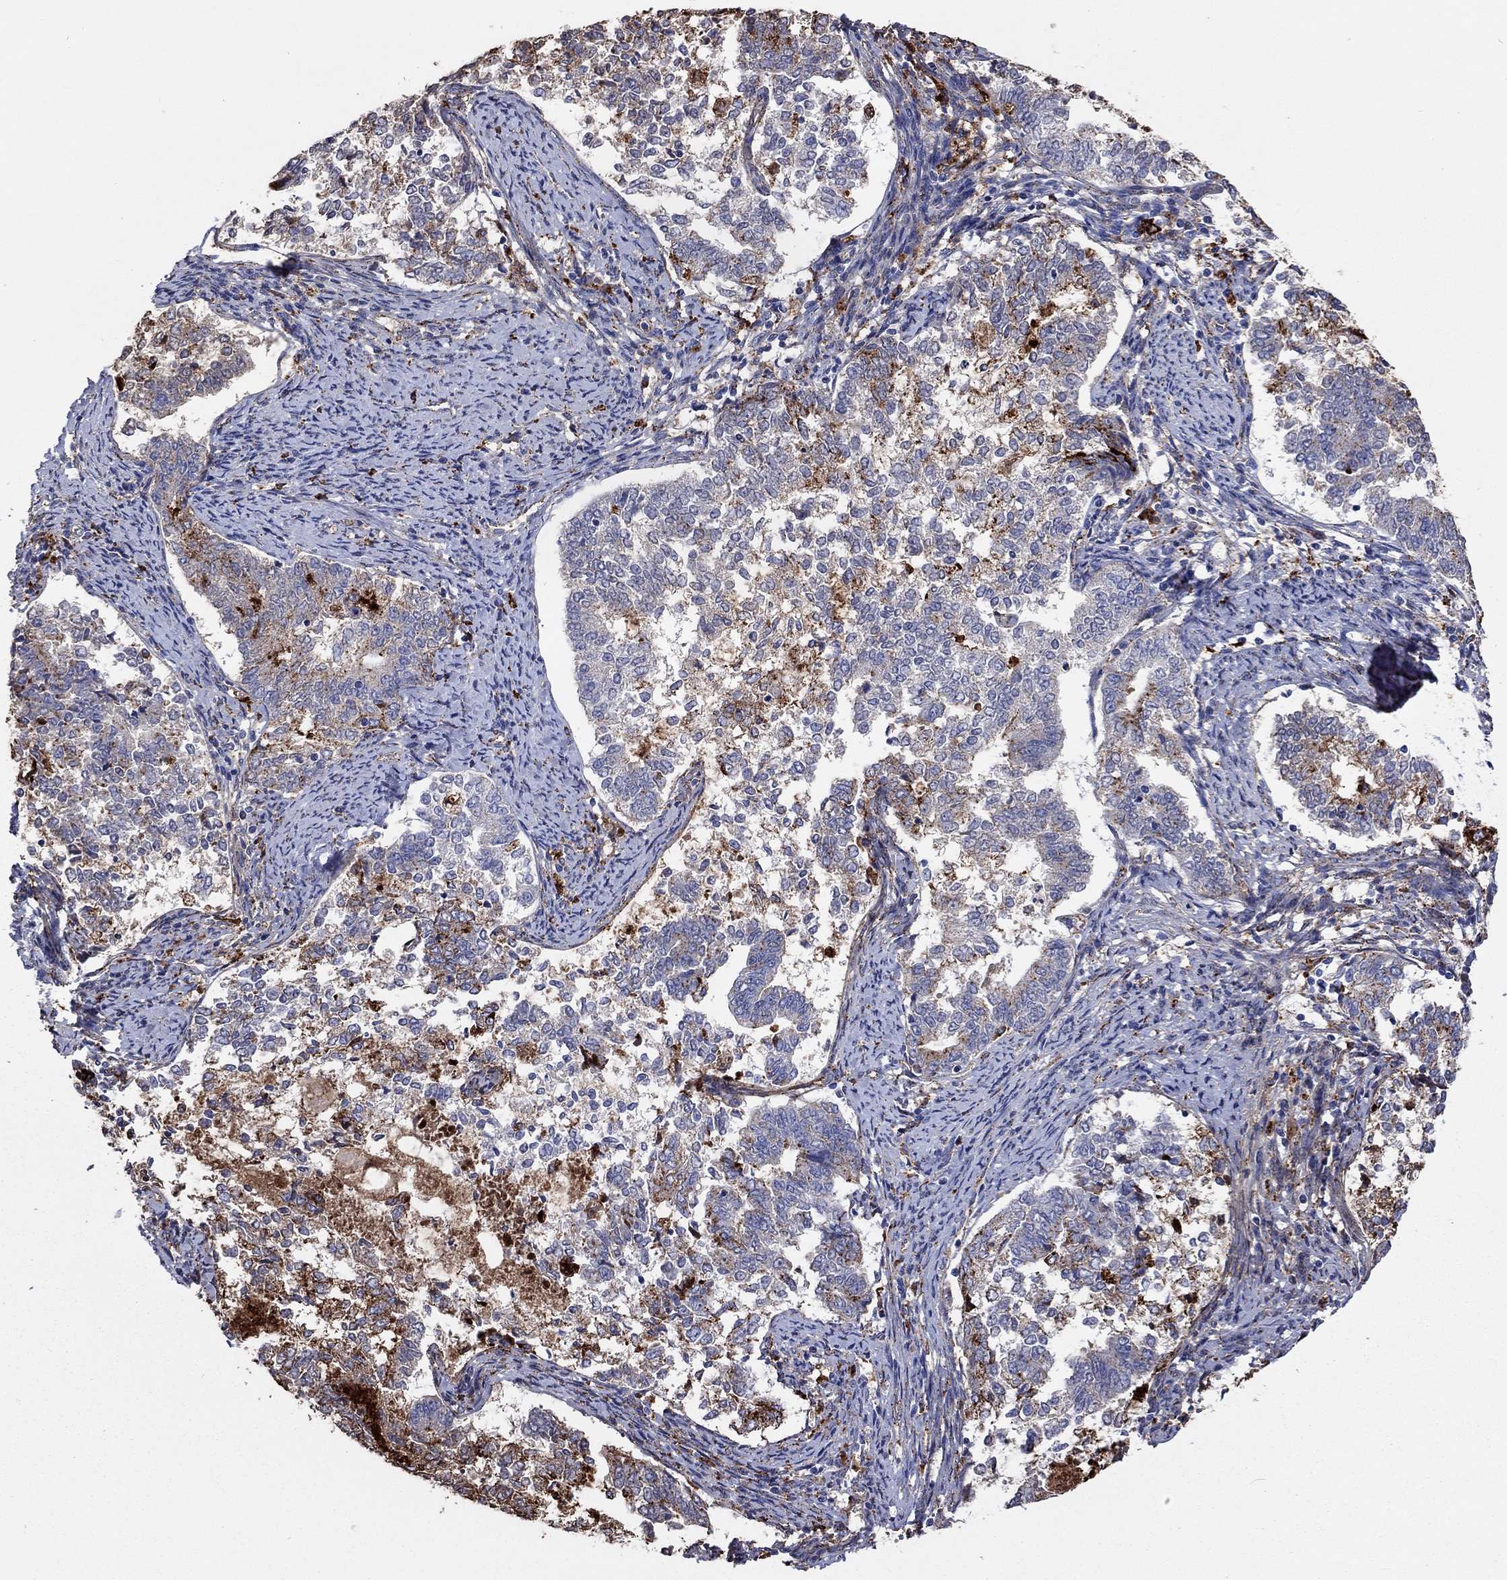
{"staining": {"intensity": "strong", "quantity": "<25%", "location": "cytoplasmic/membranous"}, "tissue": "endometrial cancer", "cell_type": "Tumor cells", "image_type": "cancer", "snomed": [{"axis": "morphology", "description": "Adenocarcinoma, NOS"}, {"axis": "topography", "description": "Endometrium"}], "caption": "This image shows adenocarcinoma (endometrial) stained with immunohistochemistry to label a protein in brown. The cytoplasmic/membranous of tumor cells show strong positivity for the protein. Nuclei are counter-stained blue.", "gene": "CTSB", "patient": {"sex": "female", "age": 65}}